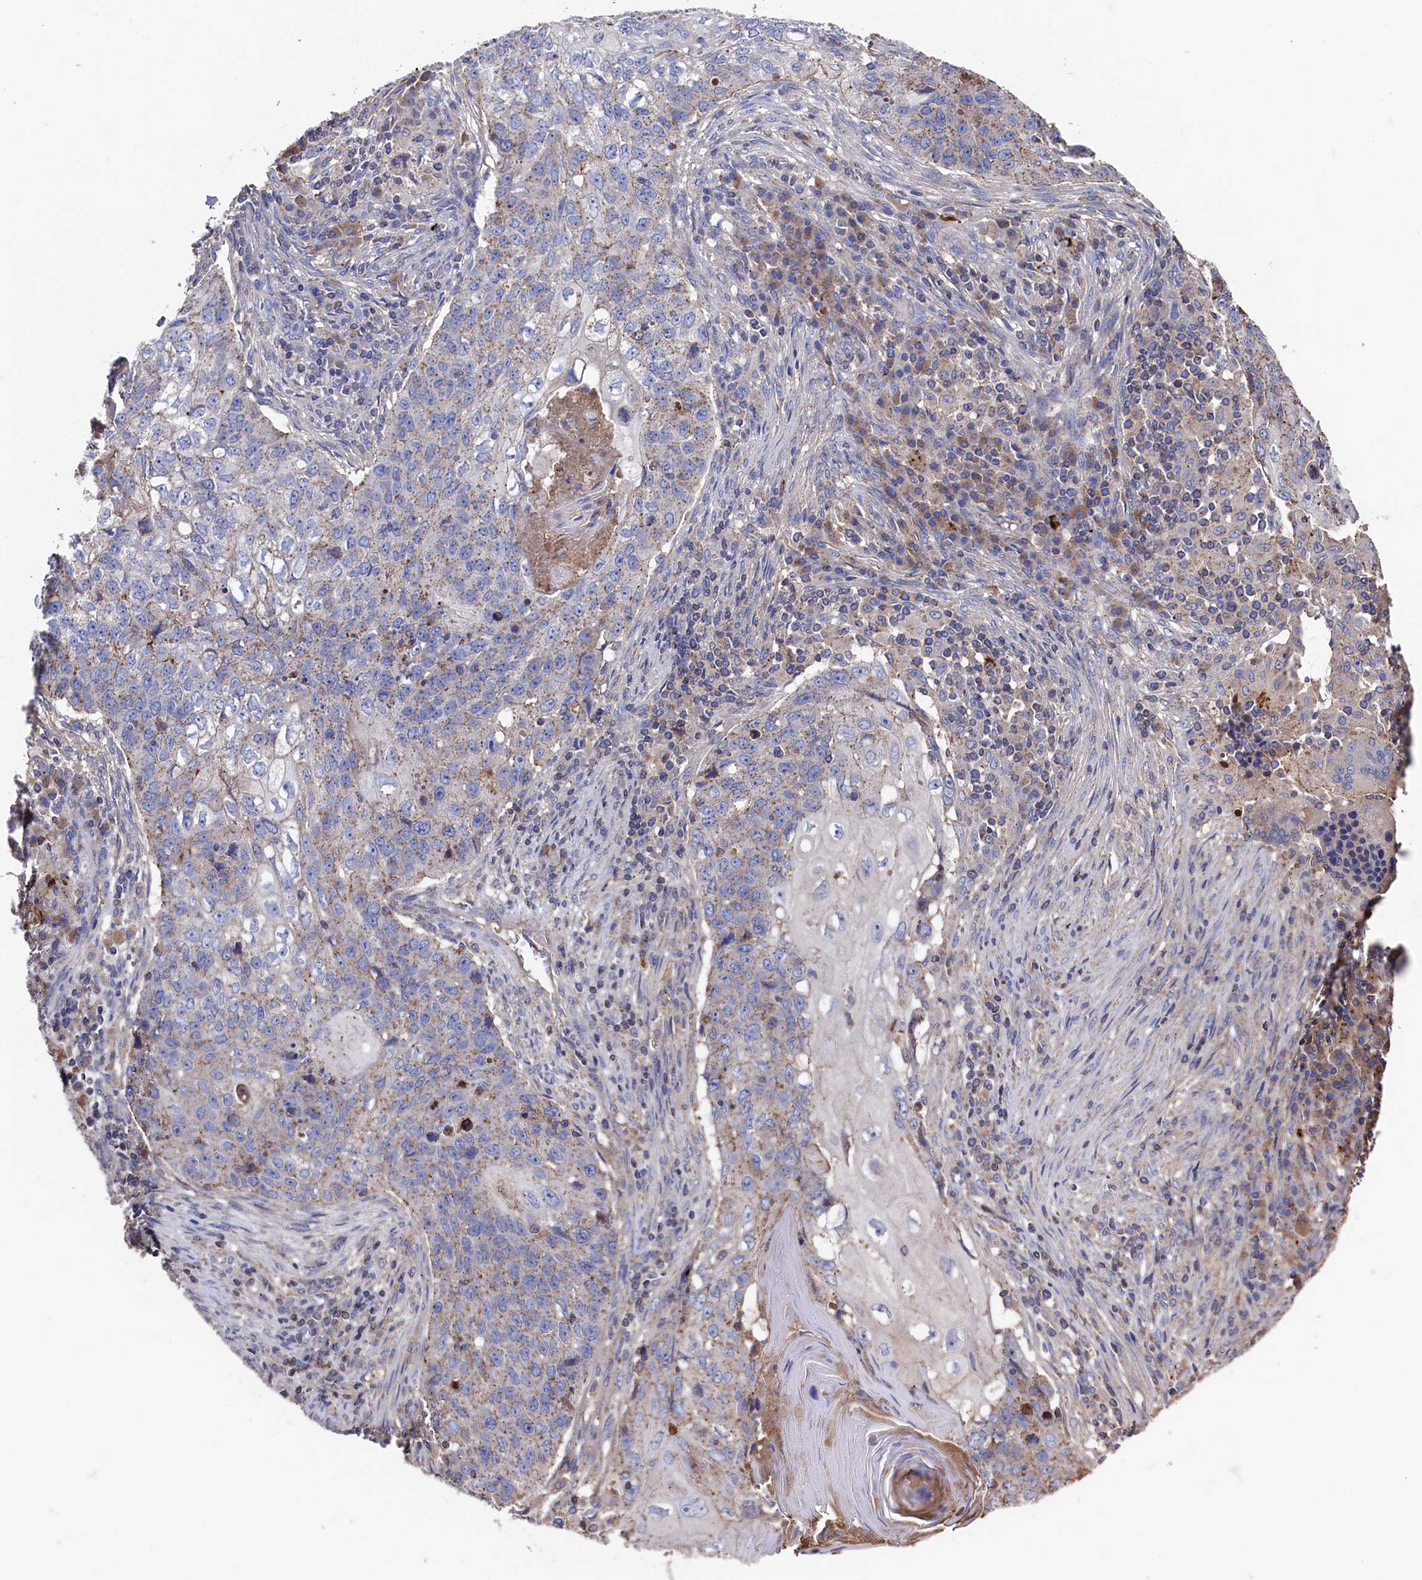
{"staining": {"intensity": "weak", "quantity": "25%-75%", "location": "cytoplasmic/membranous"}, "tissue": "lung cancer", "cell_type": "Tumor cells", "image_type": "cancer", "snomed": [{"axis": "morphology", "description": "Squamous cell carcinoma, NOS"}, {"axis": "topography", "description": "Lung"}], "caption": "A low amount of weak cytoplasmic/membranous positivity is present in about 25%-75% of tumor cells in lung squamous cell carcinoma tissue. (Brightfield microscopy of DAB IHC at high magnification).", "gene": "TK2", "patient": {"sex": "female", "age": 63}}